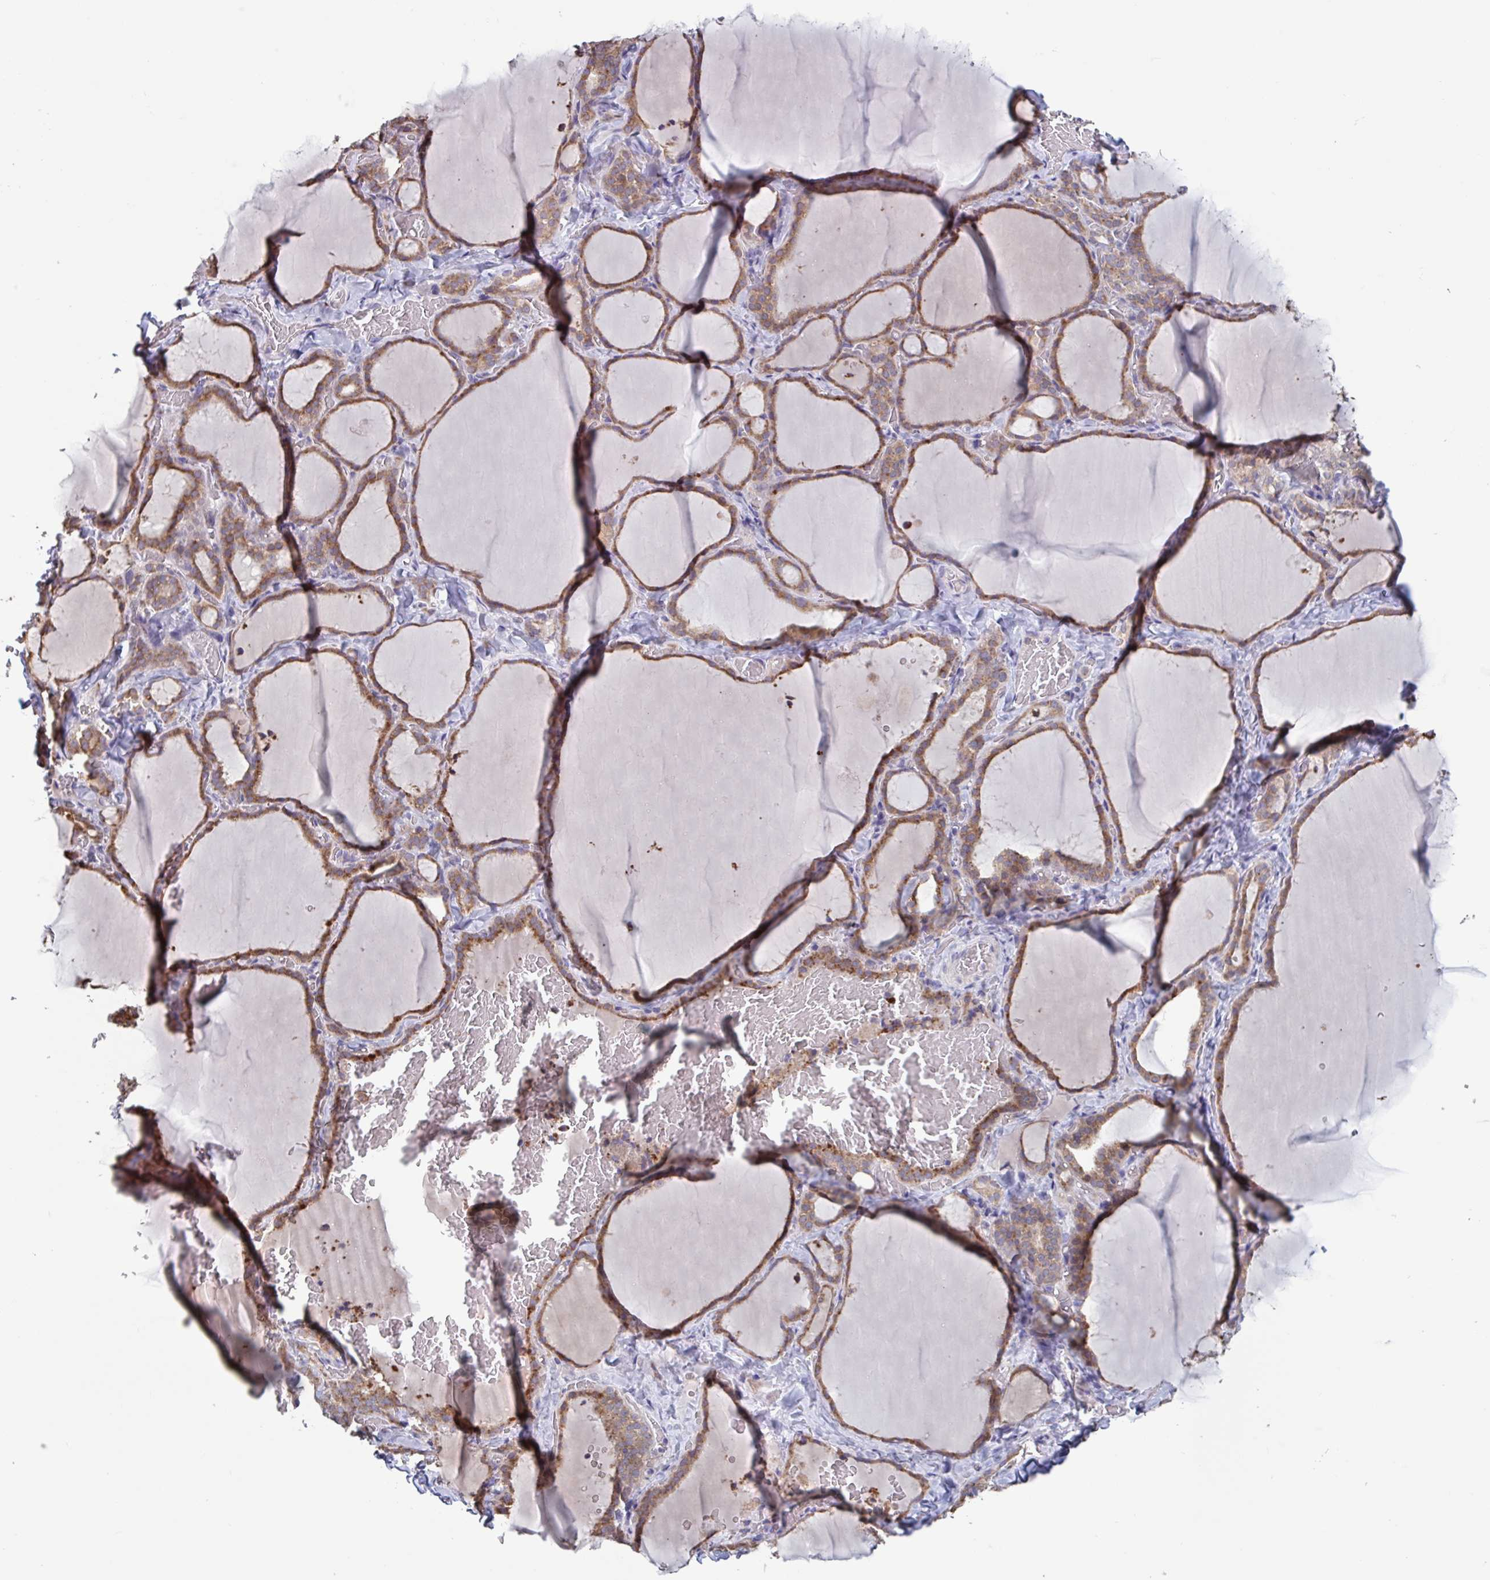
{"staining": {"intensity": "moderate", "quantity": ">75%", "location": "cytoplasmic/membranous"}, "tissue": "thyroid gland", "cell_type": "Glandular cells", "image_type": "normal", "snomed": [{"axis": "morphology", "description": "Normal tissue, NOS"}, {"axis": "topography", "description": "Thyroid gland"}], "caption": "This is a photomicrograph of IHC staining of normal thyroid gland, which shows moderate expression in the cytoplasmic/membranous of glandular cells.", "gene": "CD1E", "patient": {"sex": "female", "age": 22}}